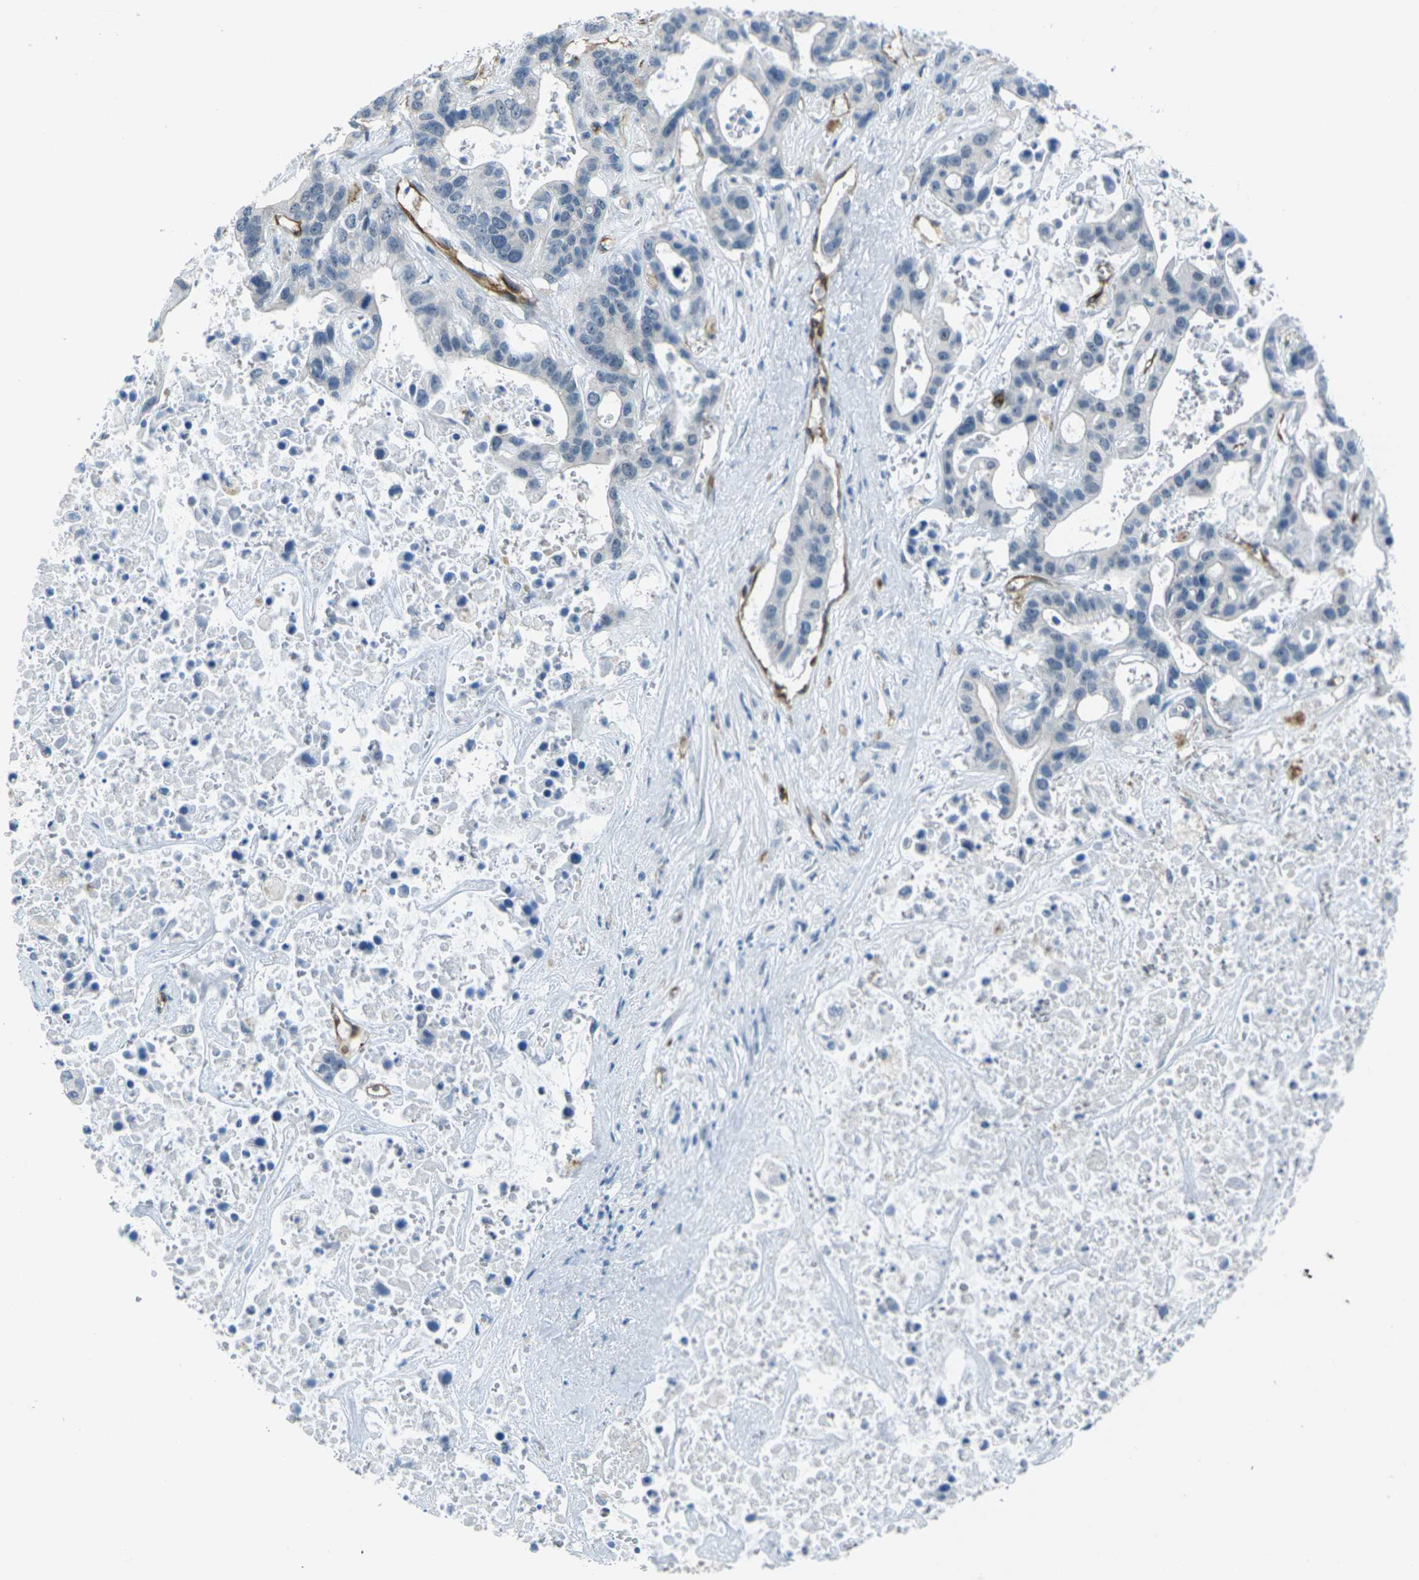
{"staining": {"intensity": "negative", "quantity": "none", "location": "none"}, "tissue": "liver cancer", "cell_type": "Tumor cells", "image_type": "cancer", "snomed": [{"axis": "morphology", "description": "Cholangiocarcinoma"}, {"axis": "topography", "description": "Liver"}], "caption": "Tumor cells are negative for protein expression in human liver cancer. (Immunohistochemistry (ihc), brightfield microscopy, high magnification).", "gene": "HSPA12B", "patient": {"sex": "female", "age": 65}}